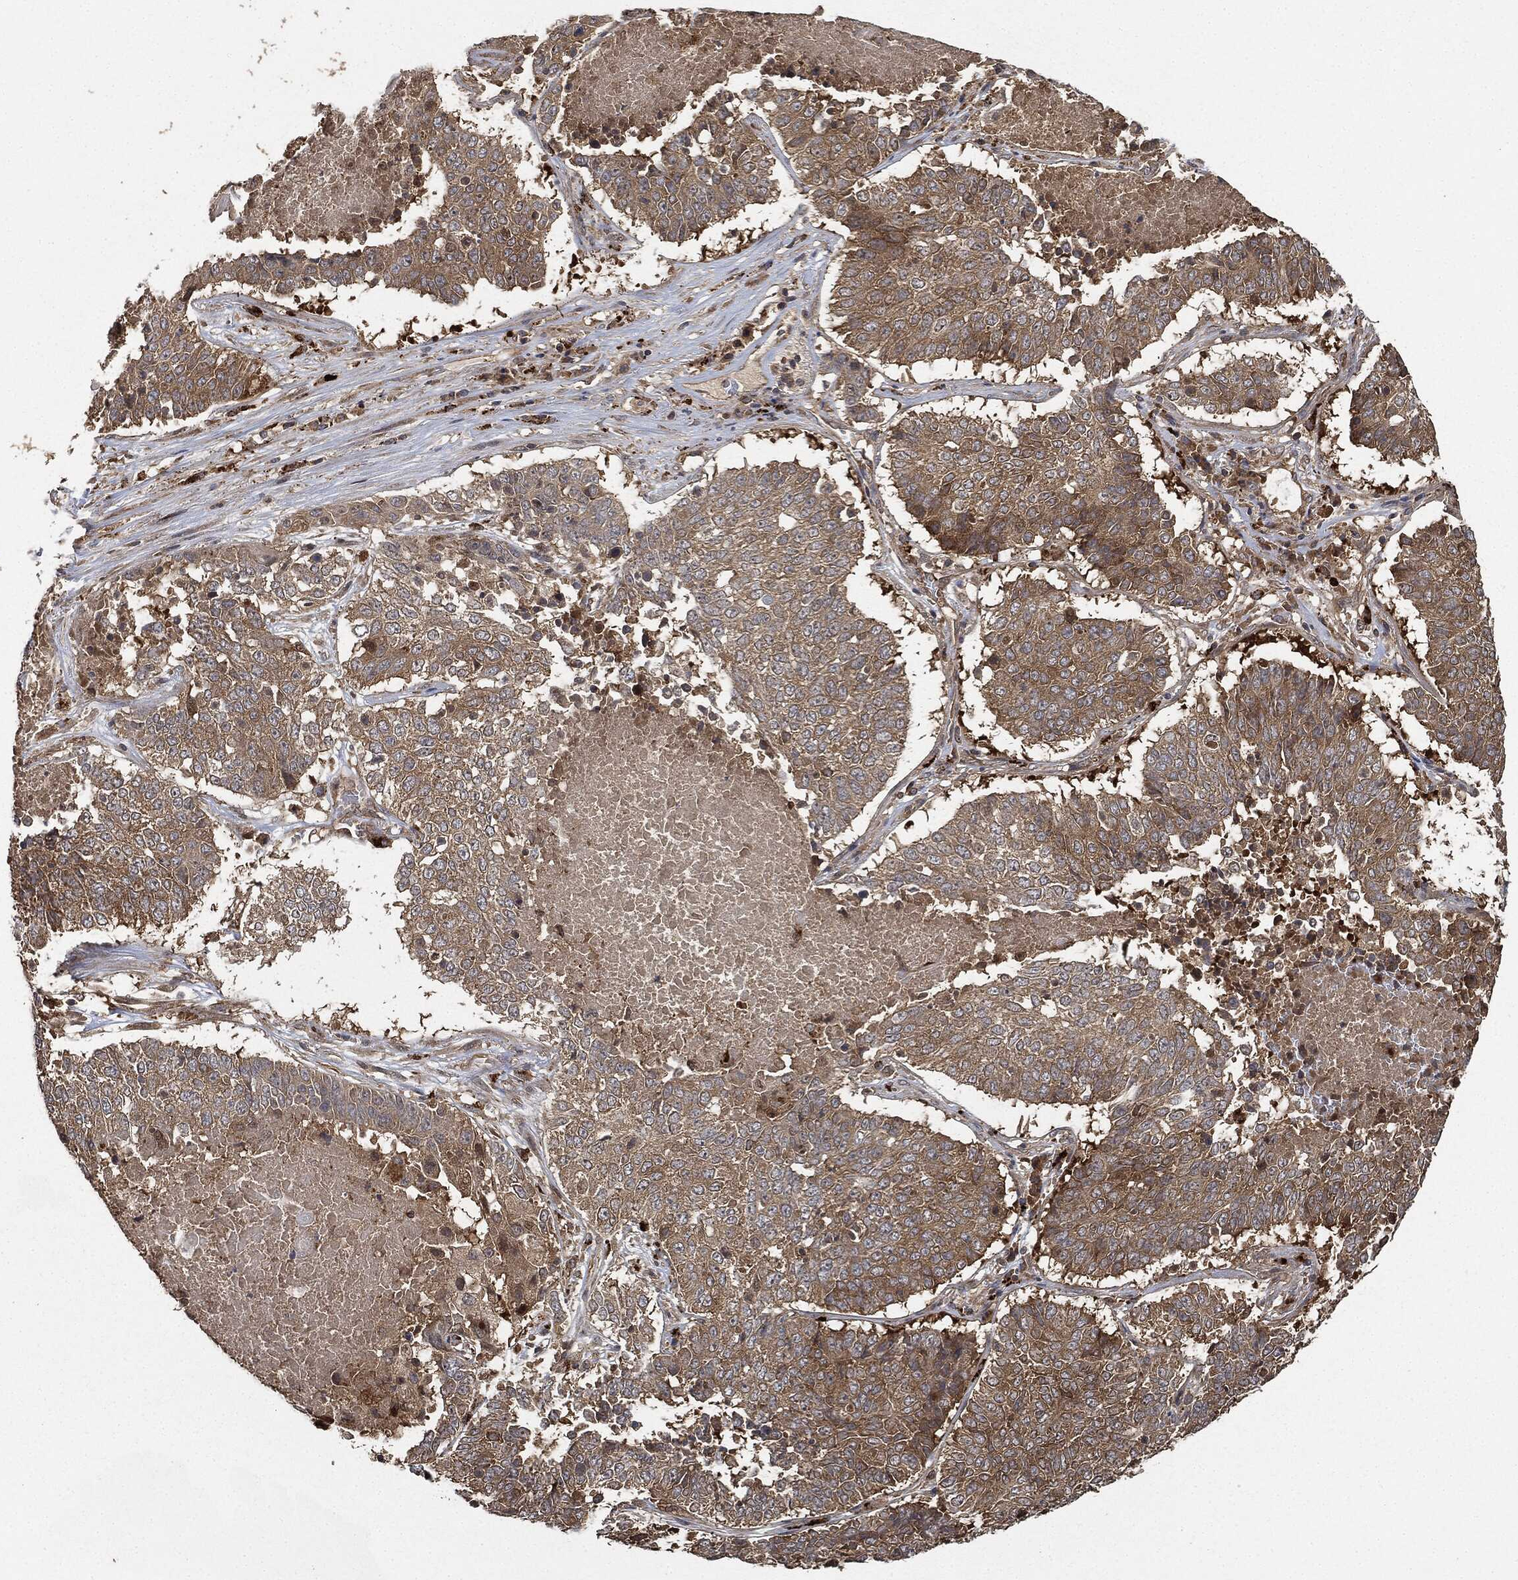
{"staining": {"intensity": "weak", "quantity": ">75%", "location": "cytoplasmic/membranous"}, "tissue": "lung cancer", "cell_type": "Tumor cells", "image_type": "cancer", "snomed": [{"axis": "morphology", "description": "Squamous cell carcinoma, NOS"}, {"axis": "topography", "description": "Lung"}], "caption": "Immunohistochemical staining of squamous cell carcinoma (lung) shows low levels of weak cytoplasmic/membranous positivity in about >75% of tumor cells. The staining is performed using DAB brown chromogen to label protein expression. The nuclei are counter-stained blue using hematoxylin.", "gene": "BRAF", "patient": {"sex": "male", "age": 64}}